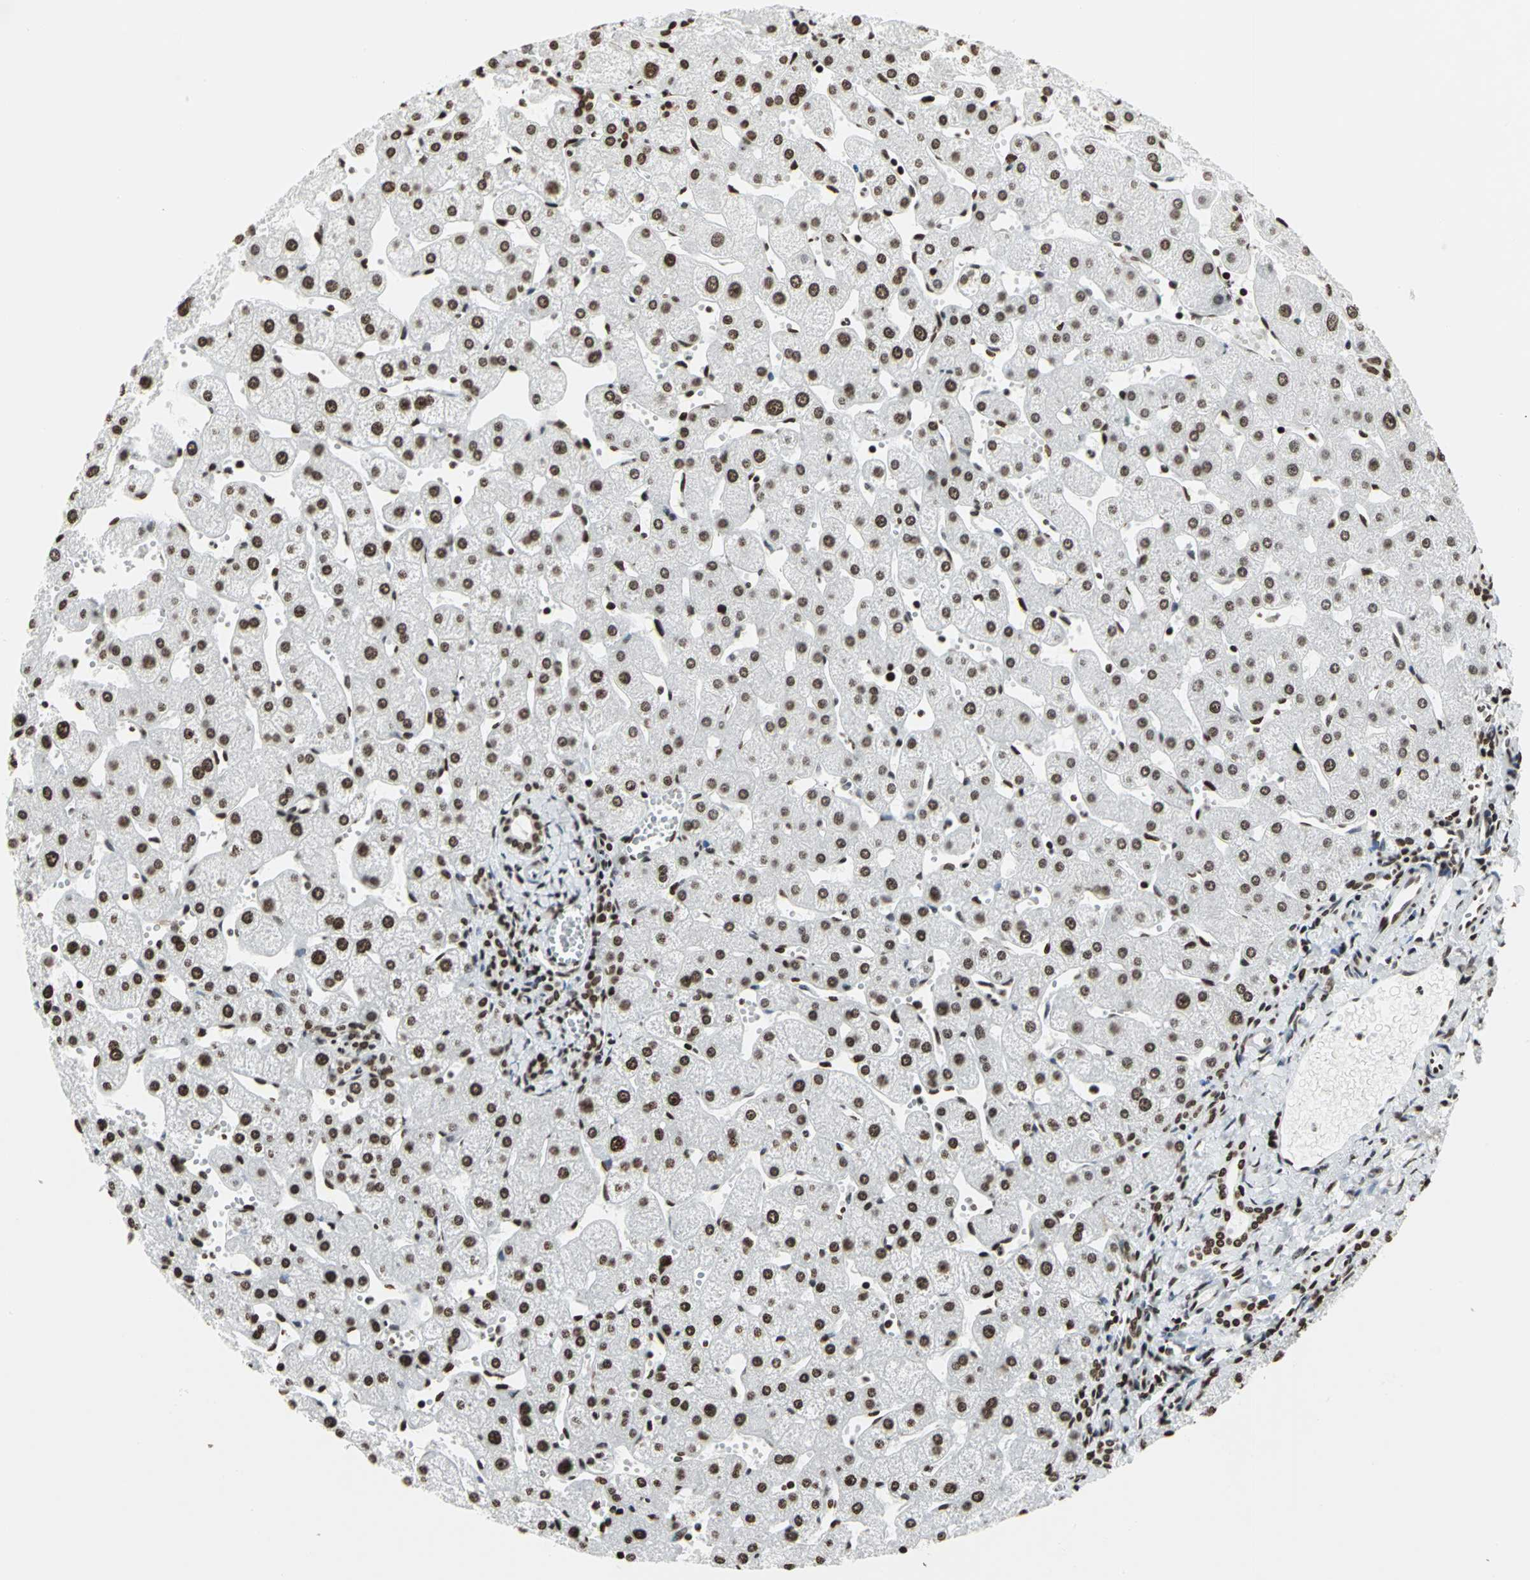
{"staining": {"intensity": "strong", "quantity": ">75%", "location": "nuclear"}, "tissue": "liver", "cell_type": "Cholangiocytes", "image_type": "normal", "snomed": [{"axis": "morphology", "description": "Normal tissue, NOS"}, {"axis": "topography", "description": "Liver"}], "caption": "The immunohistochemical stain shows strong nuclear positivity in cholangiocytes of unremarkable liver.", "gene": "HMGB1", "patient": {"sex": "male", "age": 67}}